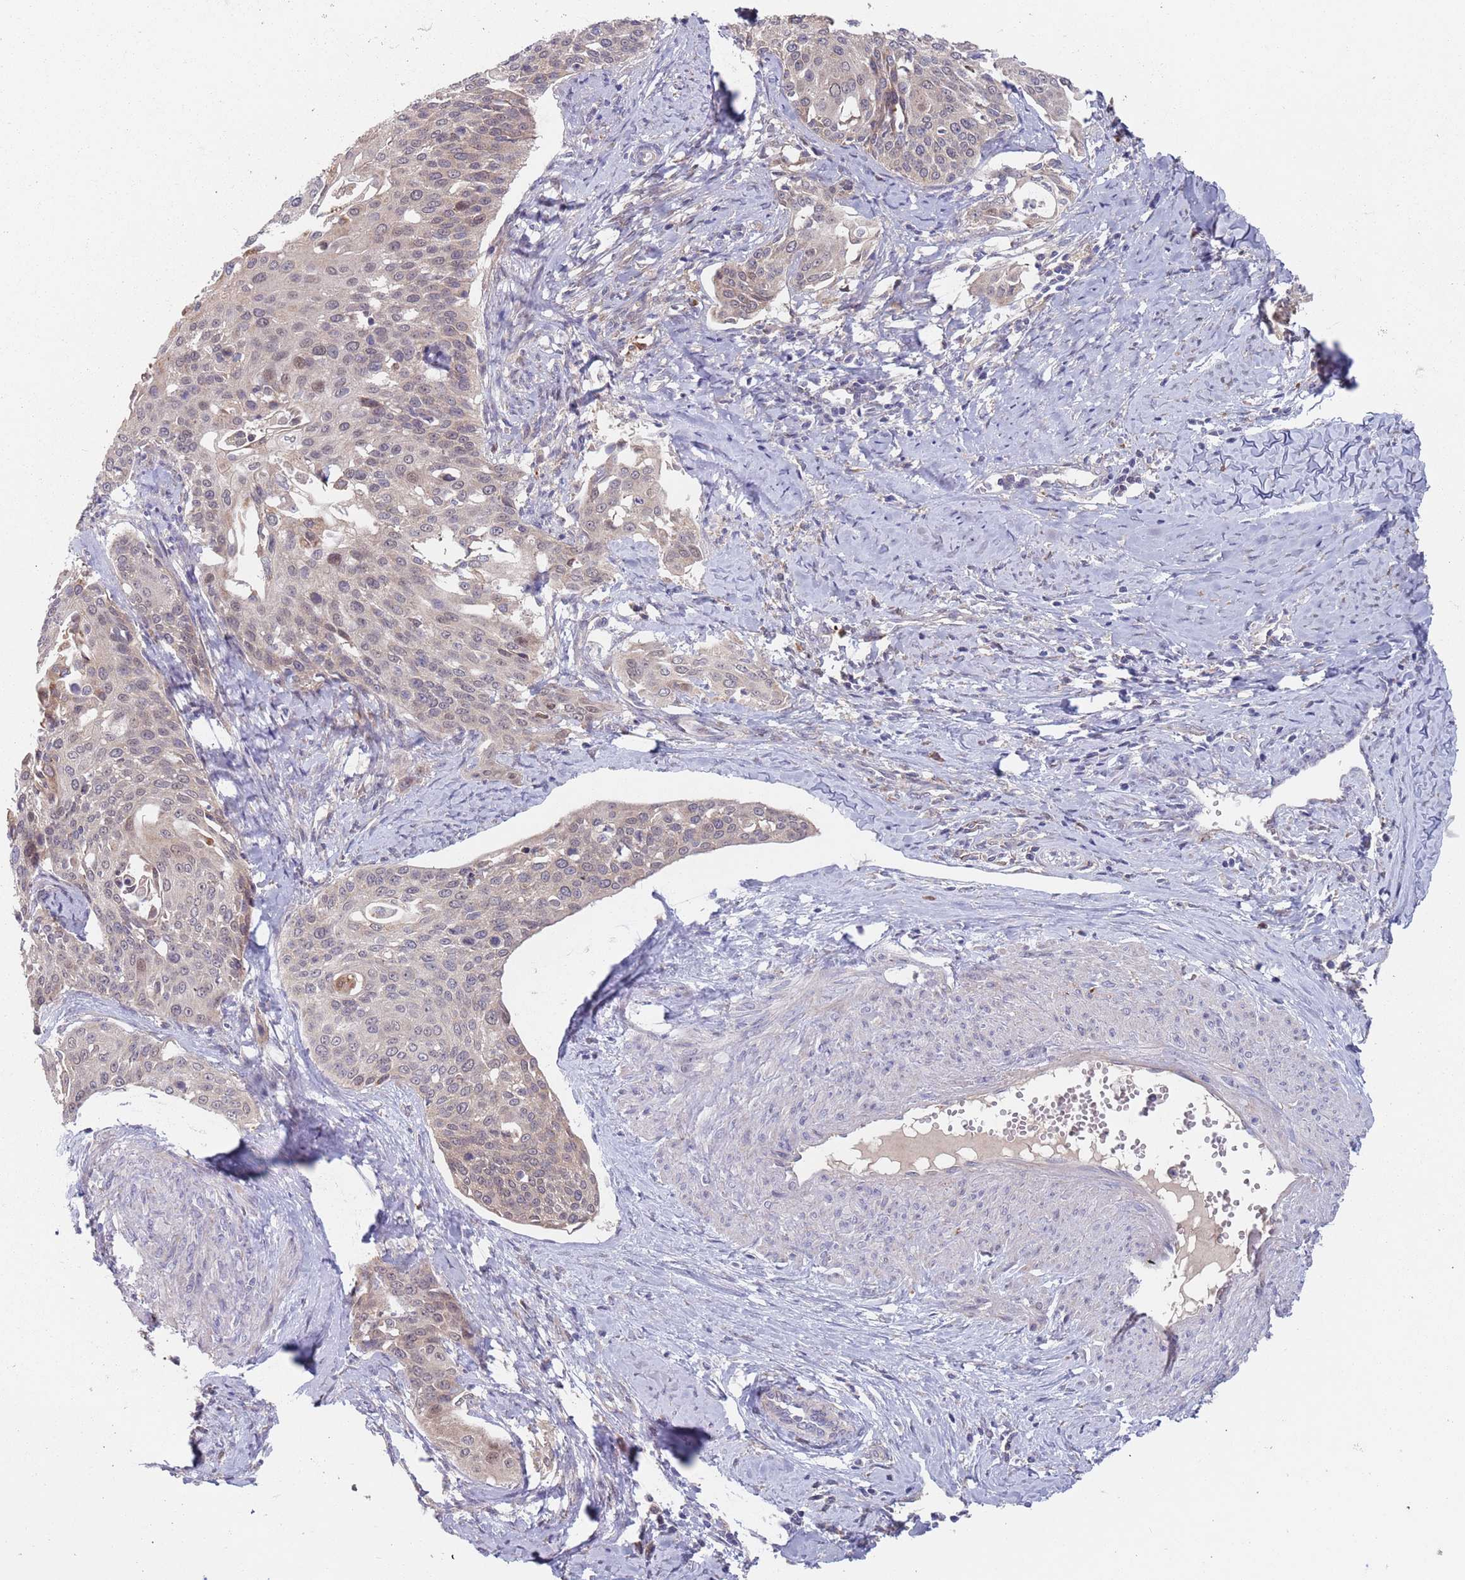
{"staining": {"intensity": "weak", "quantity": "<25%", "location": "nuclear"}, "tissue": "cervical cancer", "cell_type": "Tumor cells", "image_type": "cancer", "snomed": [{"axis": "morphology", "description": "Squamous cell carcinoma, NOS"}, {"axis": "topography", "description": "Cervix"}], "caption": "IHC histopathology image of neoplastic tissue: cervical cancer stained with DAB displays no significant protein positivity in tumor cells. The staining is performed using DAB brown chromogen with nuclei counter-stained in using hematoxylin.", "gene": "ZNF140", "patient": {"sex": "female", "age": 44}}